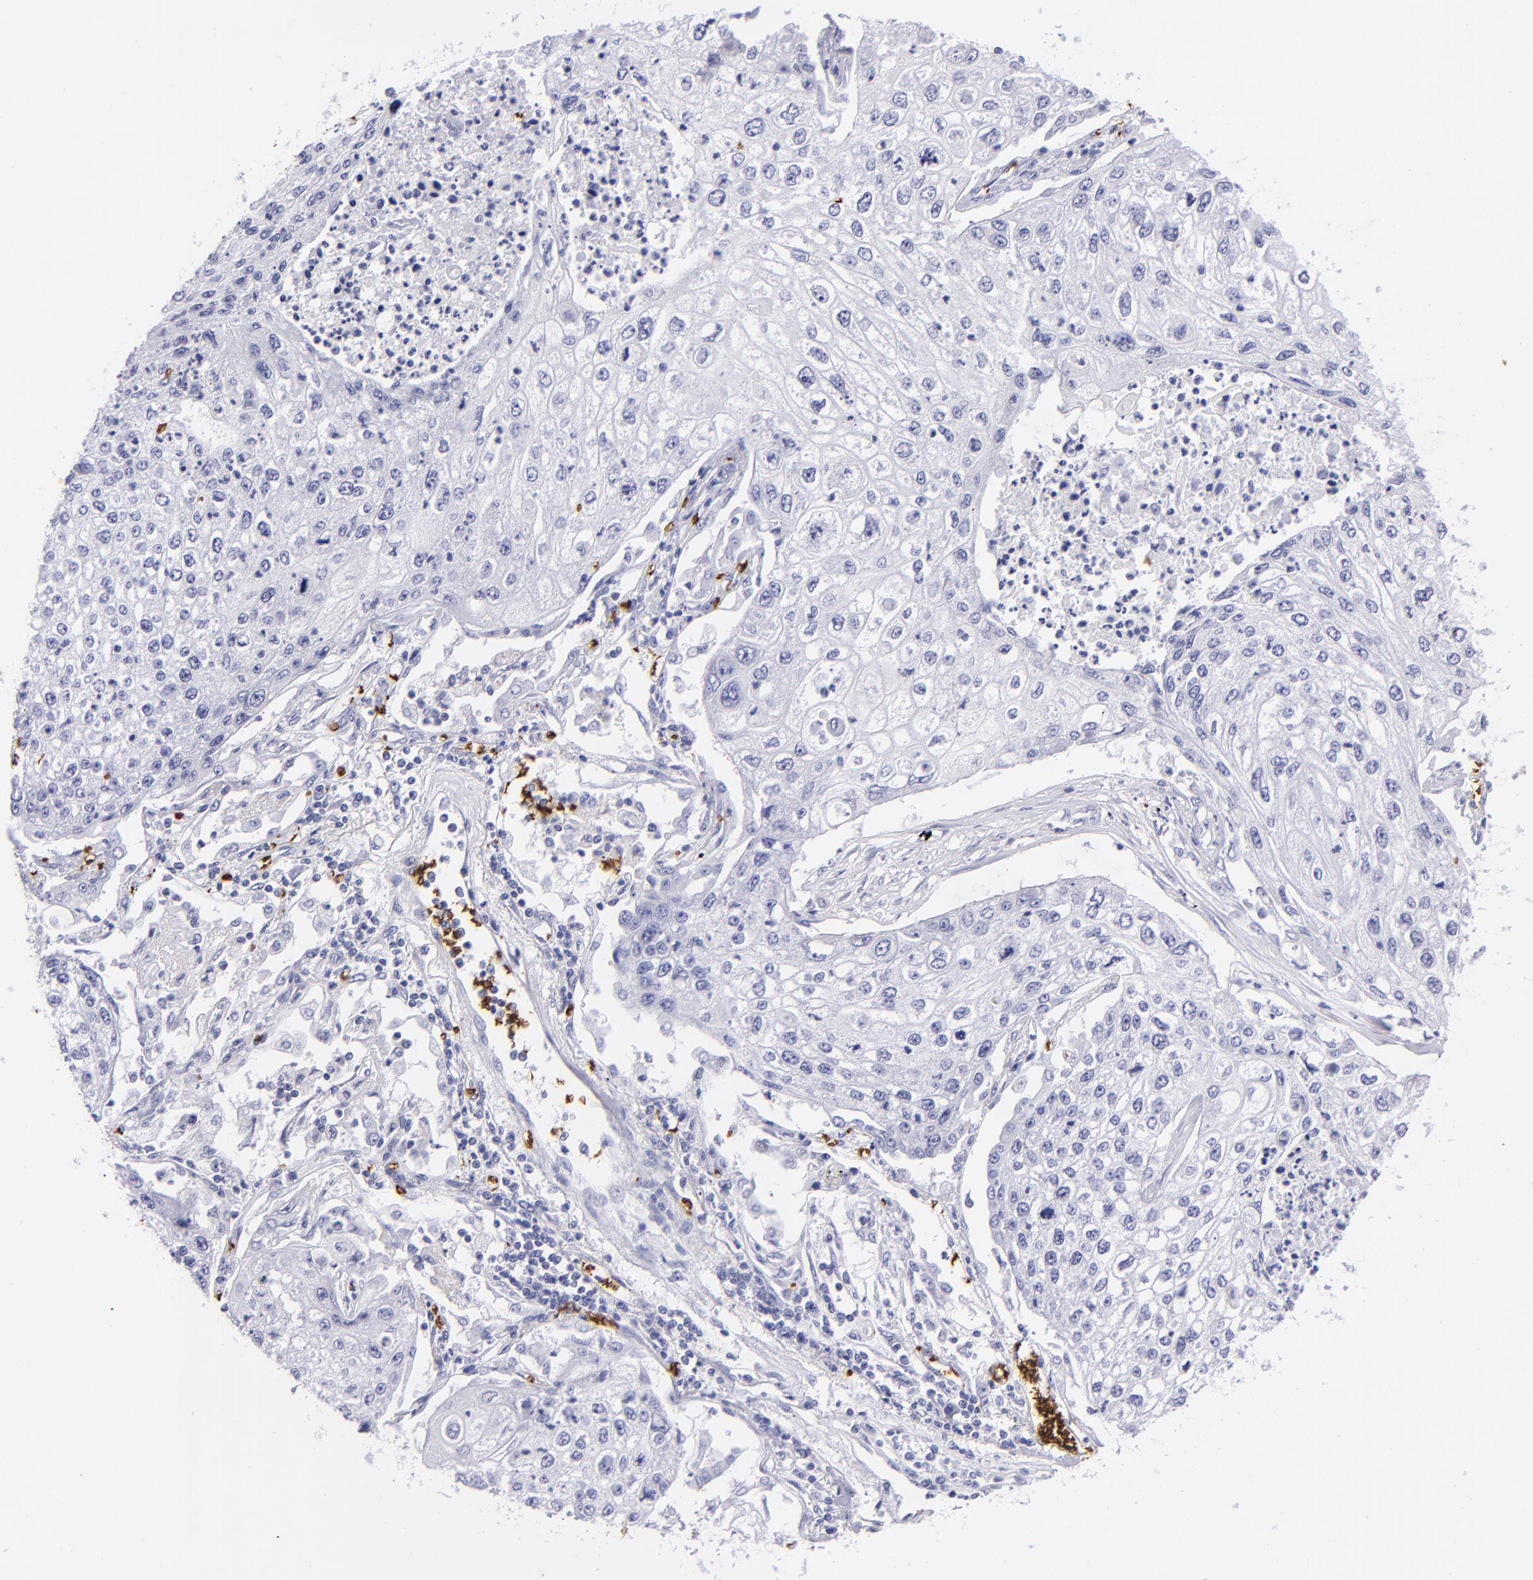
{"staining": {"intensity": "negative", "quantity": "none", "location": "none"}, "tissue": "lung cancer", "cell_type": "Tumor cells", "image_type": "cancer", "snomed": [{"axis": "morphology", "description": "Squamous cell carcinoma, NOS"}, {"axis": "topography", "description": "Lung"}], "caption": "This is an immunohistochemistry (IHC) image of squamous cell carcinoma (lung). There is no staining in tumor cells.", "gene": "GYPA", "patient": {"sex": "male", "age": 75}}